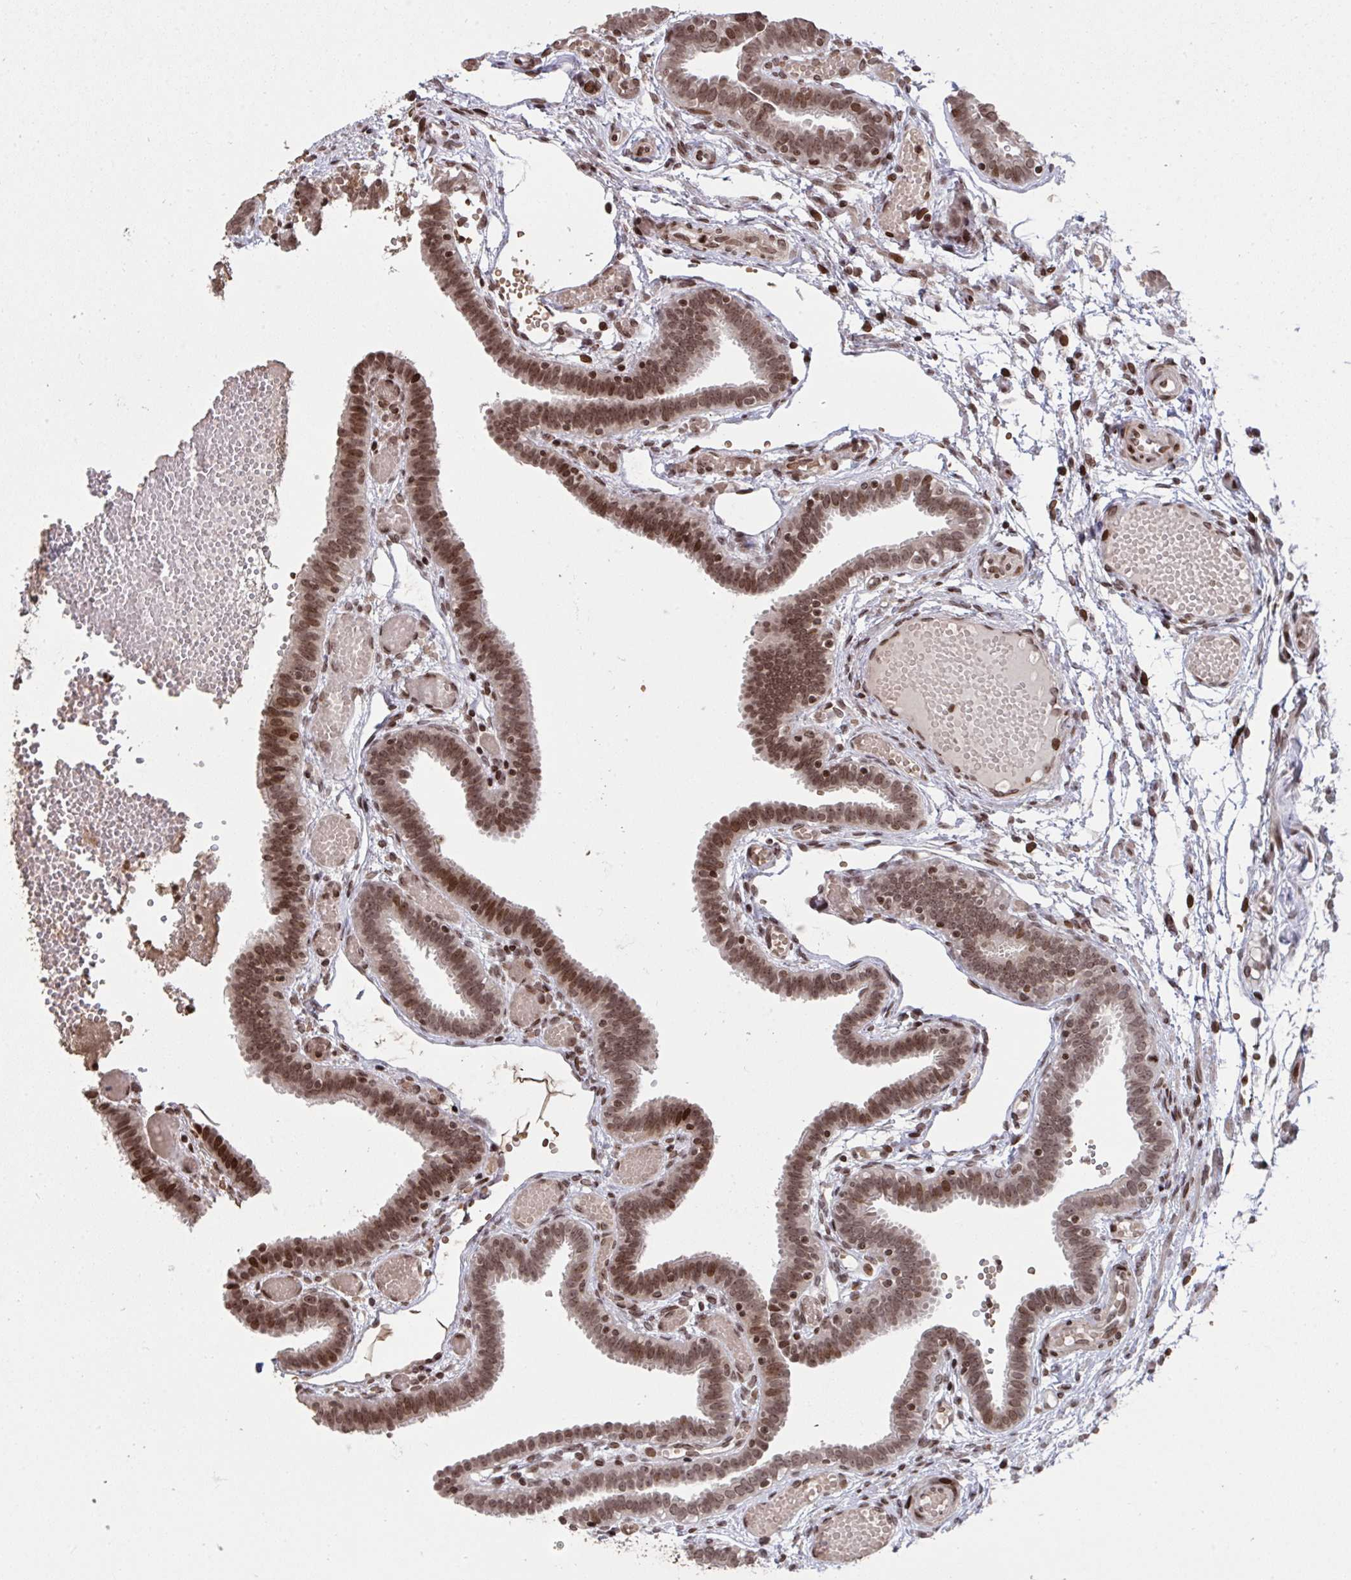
{"staining": {"intensity": "moderate", "quantity": ">75%", "location": "nuclear"}, "tissue": "fallopian tube", "cell_type": "Glandular cells", "image_type": "normal", "snomed": [{"axis": "morphology", "description": "Normal tissue, NOS"}, {"axis": "topography", "description": "Fallopian tube"}], "caption": "Protein staining of unremarkable fallopian tube shows moderate nuclear staining in about >75% of glandular cells.", "gene": "NIP7", "patient": {"sex": "female", "age": 37}}